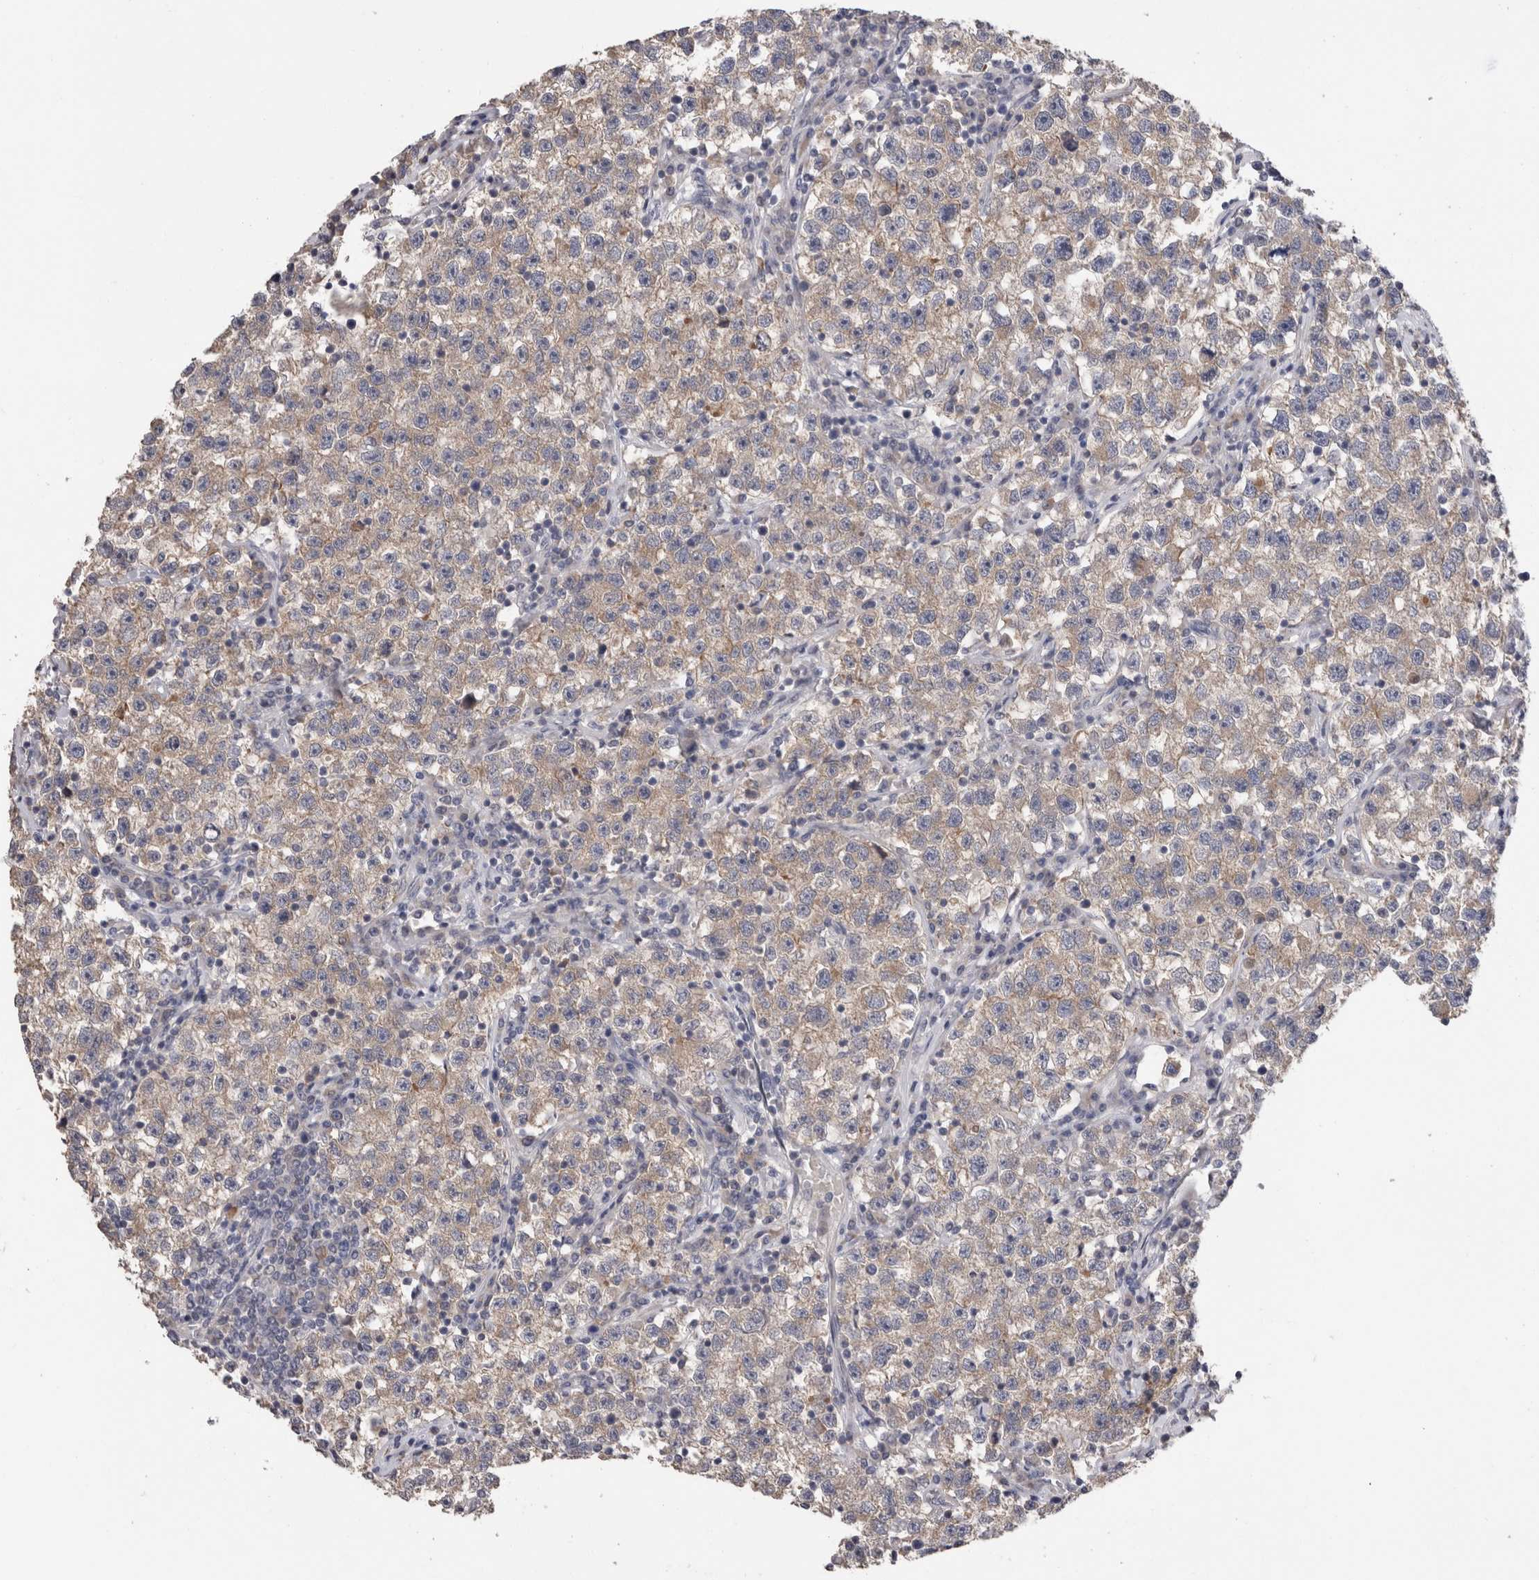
{"staining": {"intensity": "weak", "quantity": ">75%", "location": "cytoplasmic/membranous"}, "tissue": "testis cancer", "cell_type": "Tumor cells", "image_type": "cancer", "snomed": [{"axis": "morphology", "description": "Seminoma, NOS"}, {"axis": "topography", "description": "Testis"}], "caption": "High-power microscopy captured an immunohistochemistry histopathology image of testis seminoma, revealing weak cytoplasmic/membranous staining in approximately >75% of tumor cells.", "gene": "CRYBG1", "patient": {"sex": "male", "age": 22}}